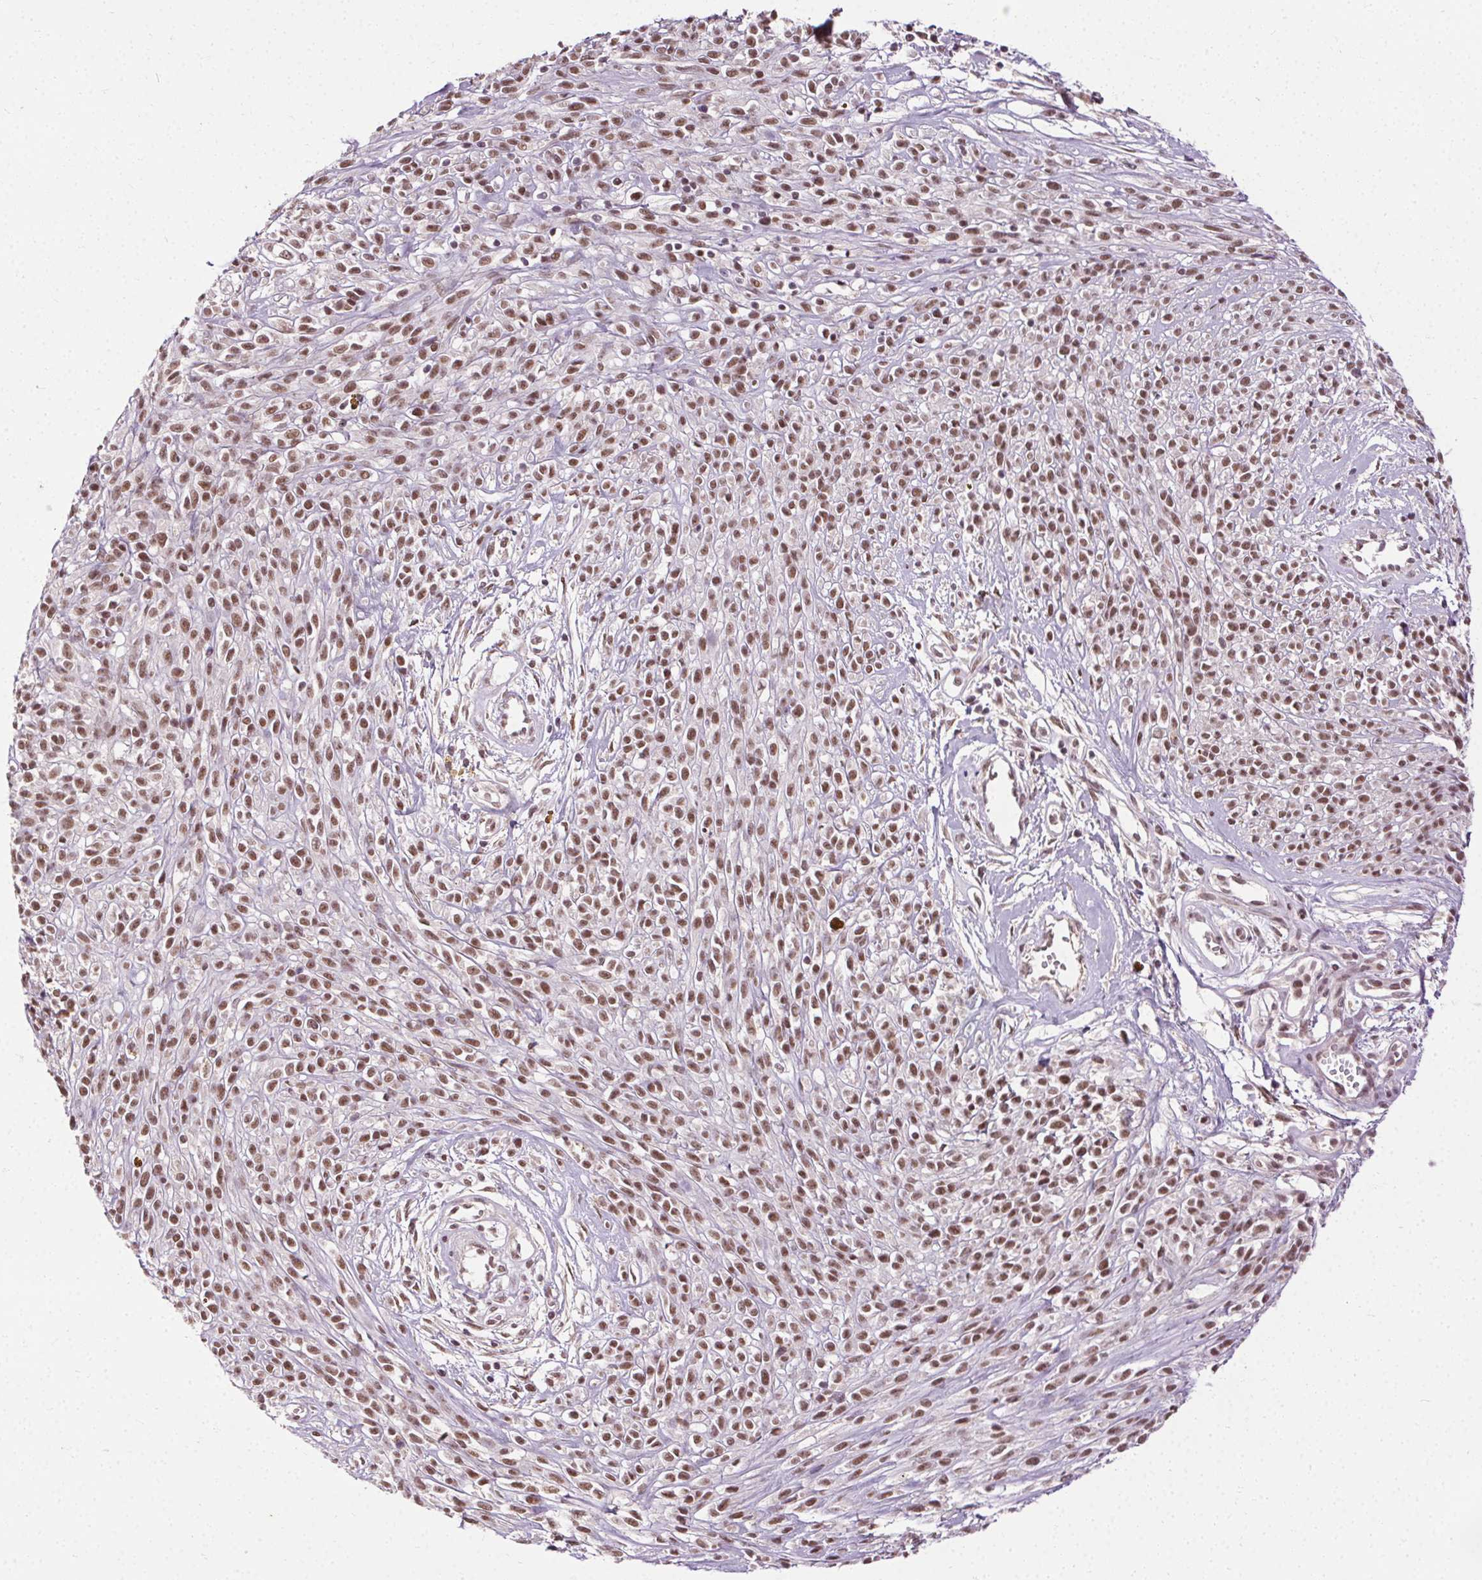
{"staining": {"intensity": "moderate", "quantity": ">75%", "location": "nuclear"}, "tissue": "melanoma", "cell_type": "Tumor cells", "image_type": "cancer", "snomed": [{"axis": "morphology", "description": "Malignant melanoma, NOS"}, {"axis": "topography", "description": "Skin"}, {"axis": "topography", "description": "Skin of trunk"}], "caption": "Moderate nuclear protein staining is present in about >75% of tumor cells in malignant melanoma. (DAB (3,3'-diaminobenzidine) = brown stain, brightfield microscopy at high magnification).", "gene": "MED6", "patient": {"sex": "male", "age": 74}}